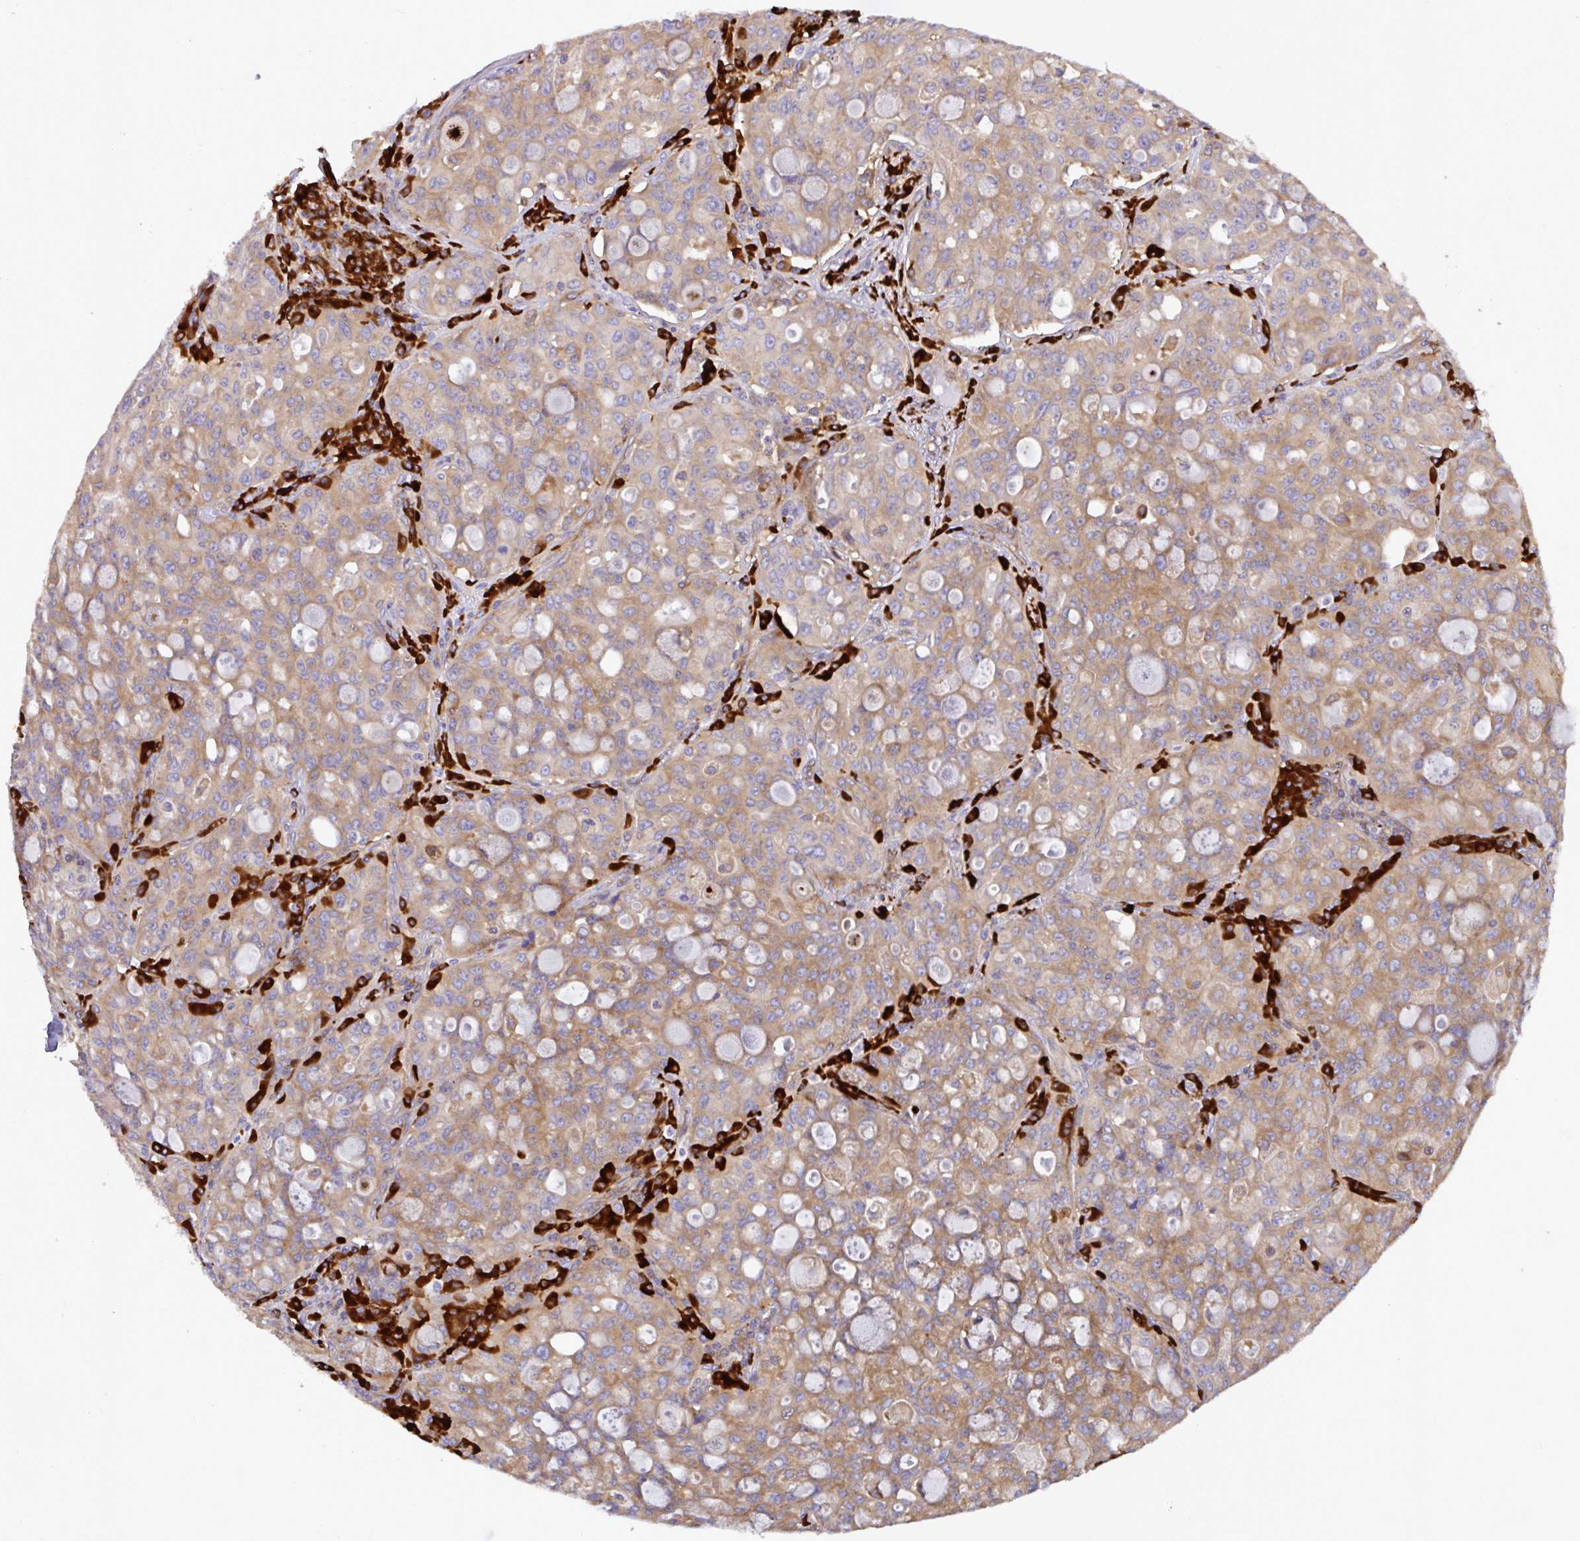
{"staining": {"intensity": "moderate", "quantity": ">75%", "location": "cytoplasmic/membranous"}, "tissue": "lung cancer", "cell_type": "Tumor cells", "image_type": "cancer", "snomed": [{"axis": "morphology", "description": "Adenocarcinoma, NOS"}, {"axis": "topography", "description": "Lung"}], "caption": "There is medium levels of moderate cytoplasmic/membranous positivity in tumor cells of lung cancer, as demonstrated by immunohistochemical staining (brown color).", "gene": "YARS2", "patient": {"sex": "female", "age": 44}}